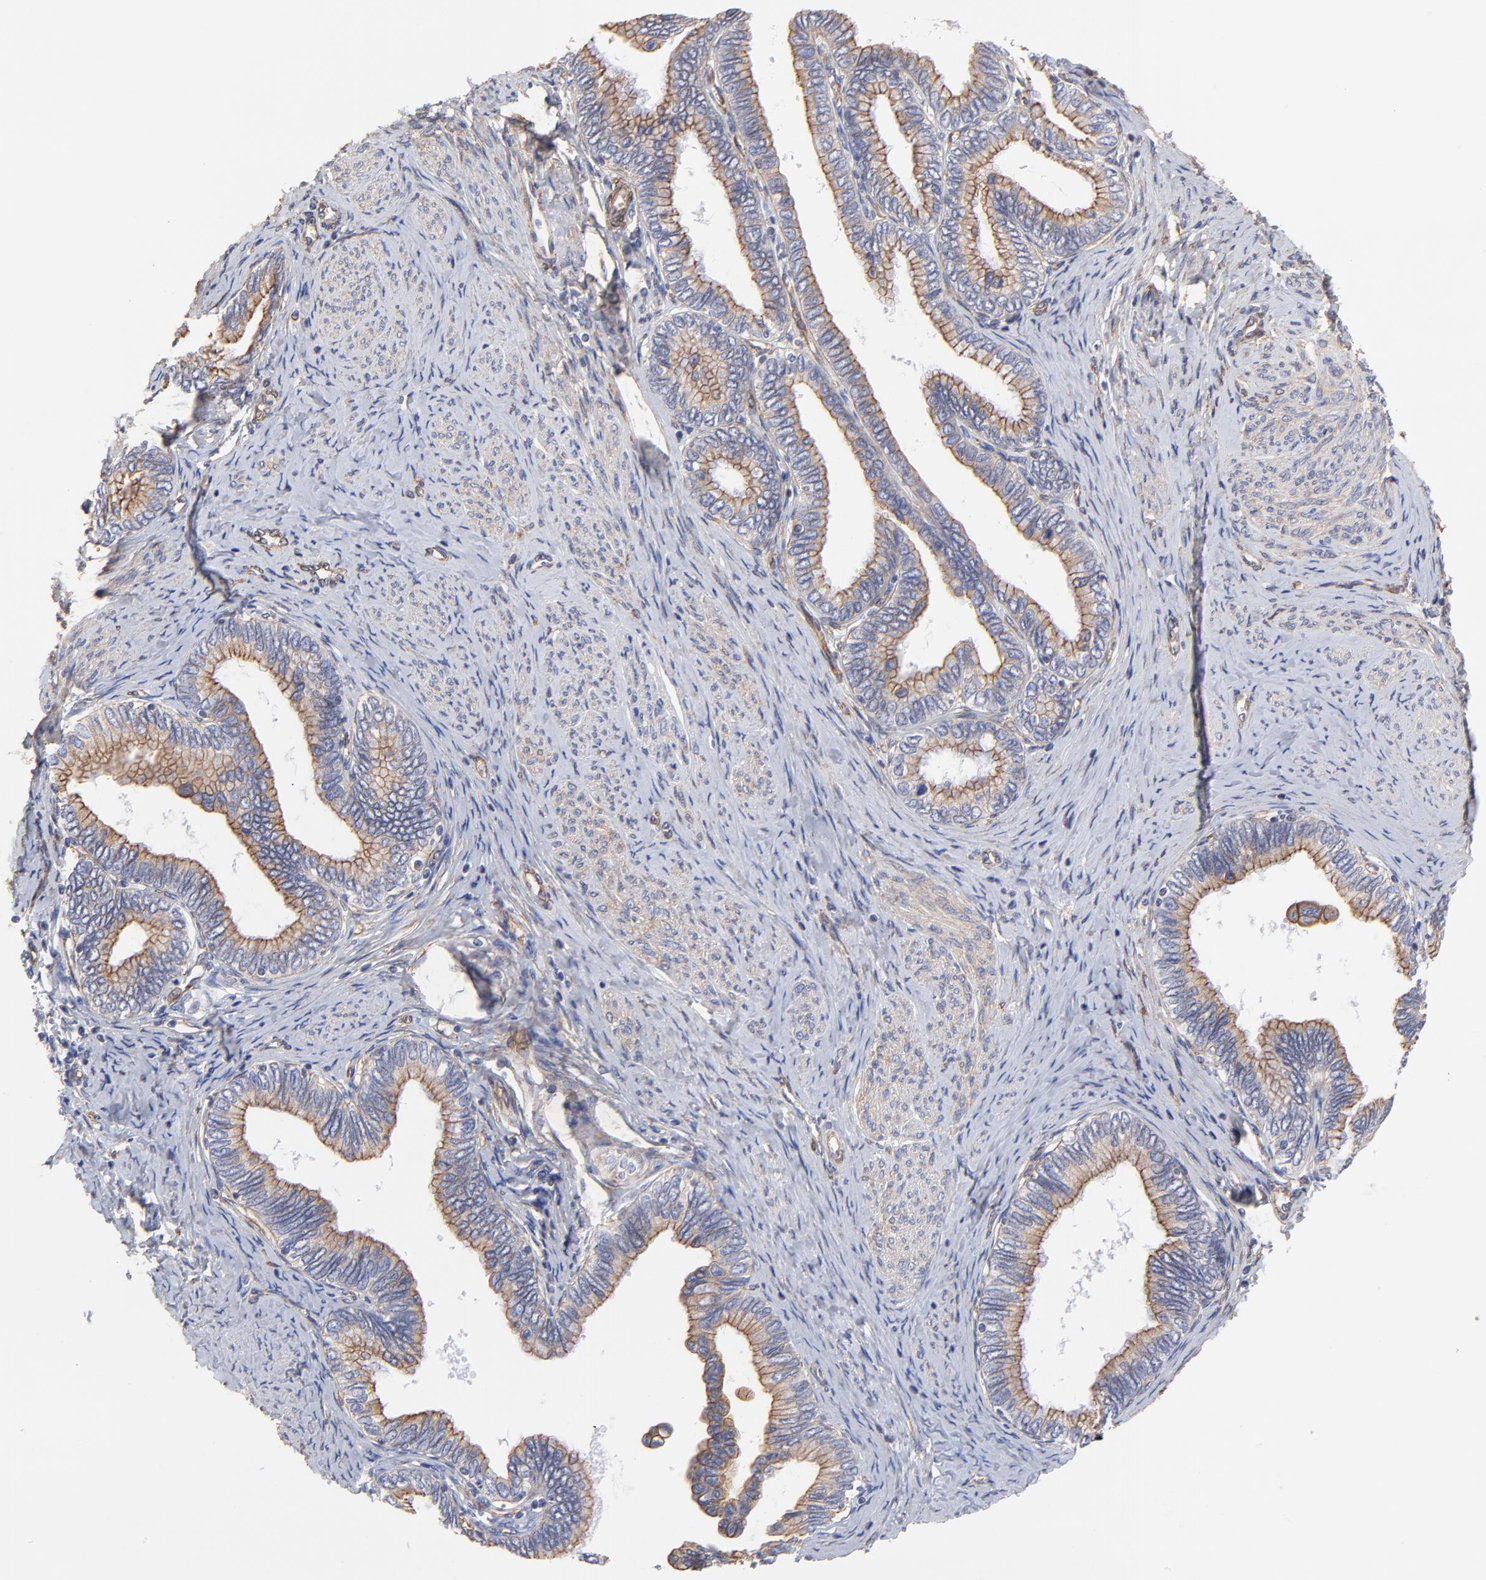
{"staining": {"intensity": "moderate", "quantity": ">75%", "location": "cytoplasmic/membranous"}, "tissue": "cervical cancer", "cell_type": "Tumor cells", "image_type": "cancer", "snomed": [{"axis": "morphology", "description": "Adenocarcinoma, NOS"}, {"axis": "topography", "description": "Cervix"}], "caption": "Tumor cells display medium levels of moderate cytoplasmic/membranous staining in about >75% of cells in human adenocarcinoma (cervical). Using DAB (3,3'-diaminobenzidine) (brown) and hematoxylin (blue) stains, captured at high magnification using brightfield microscopy.", "gene": "LRCH2", "patient": {"sex": "female", "age": 49}}